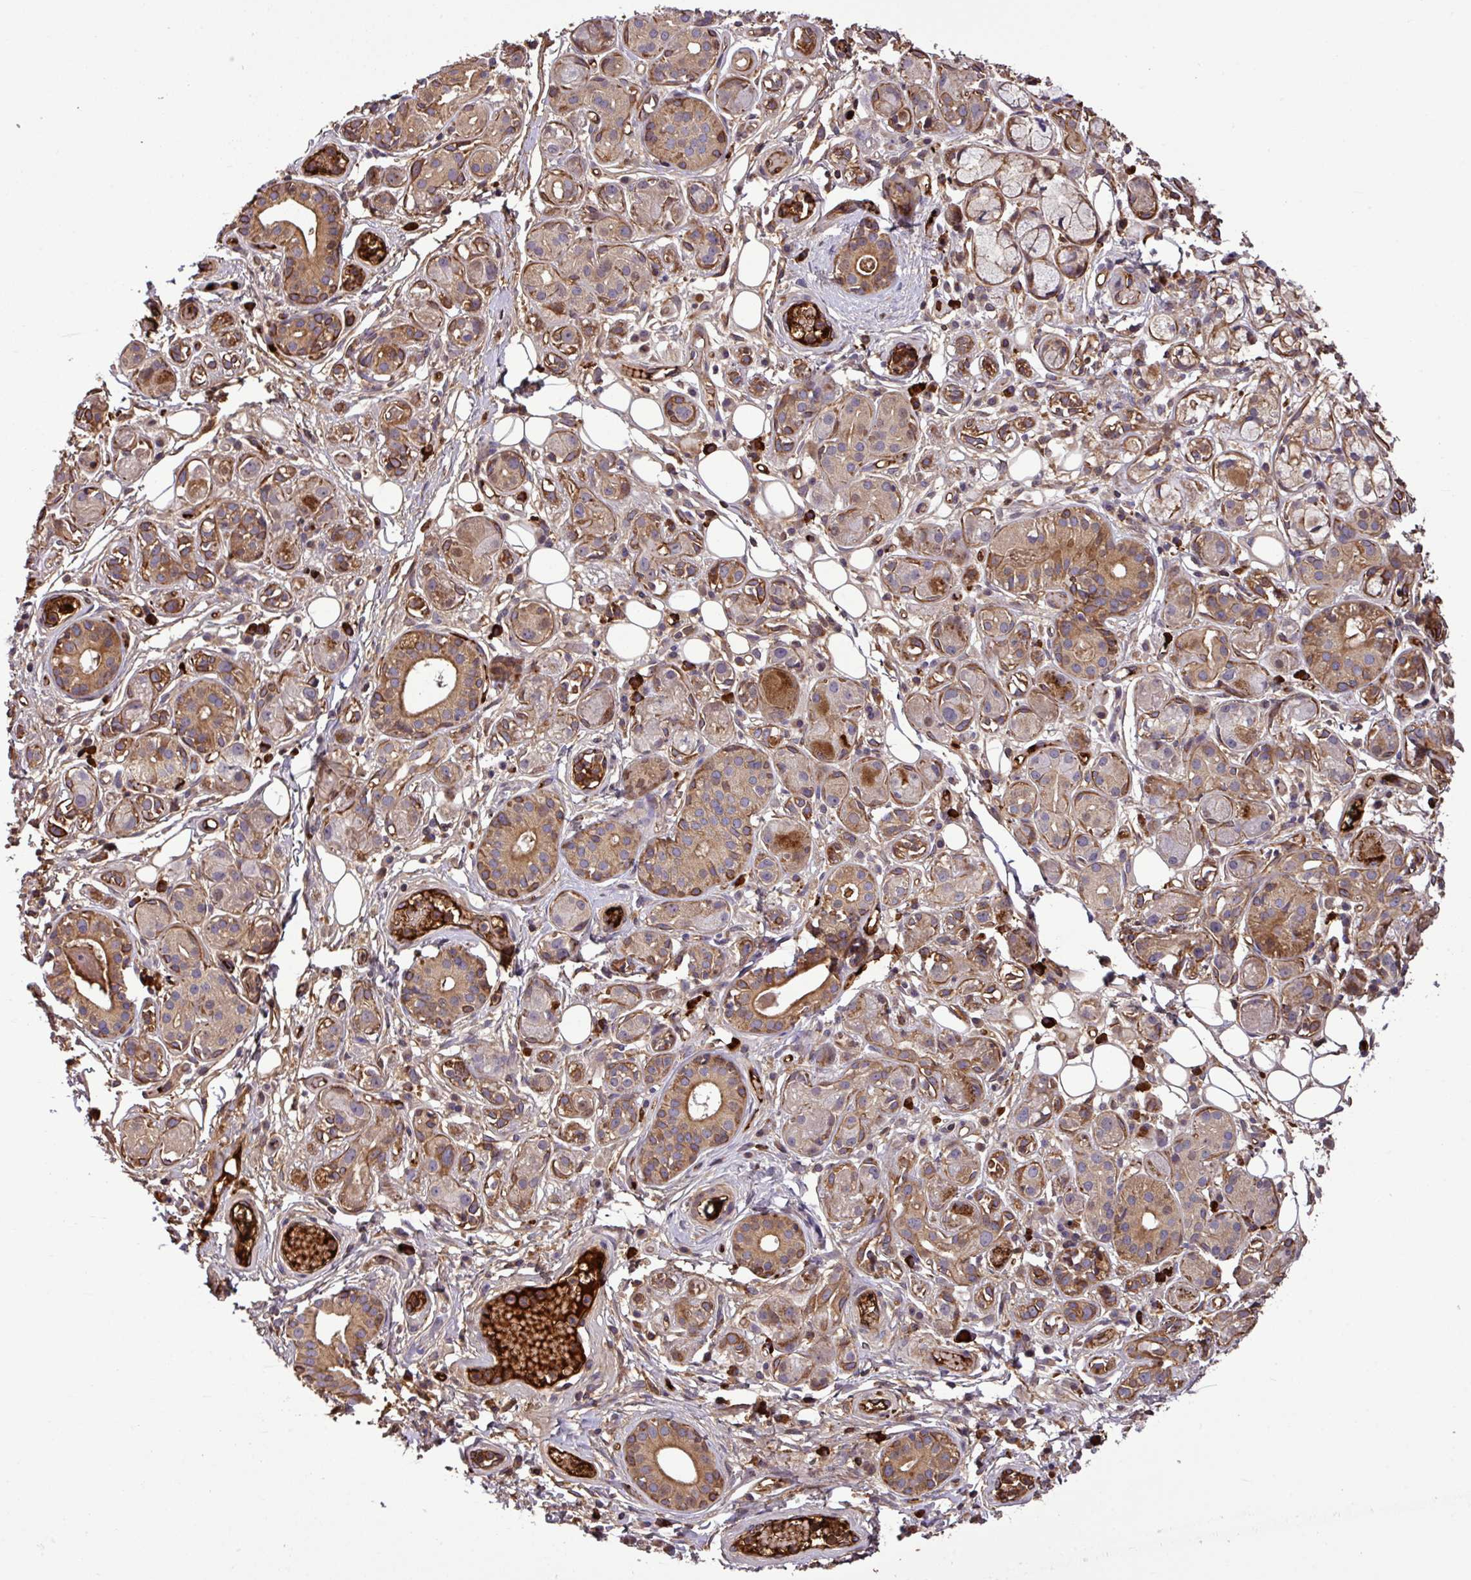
{"staining": {"intensity": "moderate", "quantity": ">75%", "location": "cytoplasmic/membranous"}, "tissue": "salivary gland", "cell_type": "Glandular cells", "image_type": "normal", "snomed": [{"axis": "morphology", "description": "Normal tissue, NOS"}, {"axis": "topography", "description": "Salivary gland"}], "caption": "DAB (3,3'-diaminobenzidine) immunohistochemical staining of normal human salivary gland shows moderate cytoplasmic/membranous protein positivity in approximately >75% of glandular cells.", "gene": "ZNF266", "patient": {"sex": "male", "age": 54}}